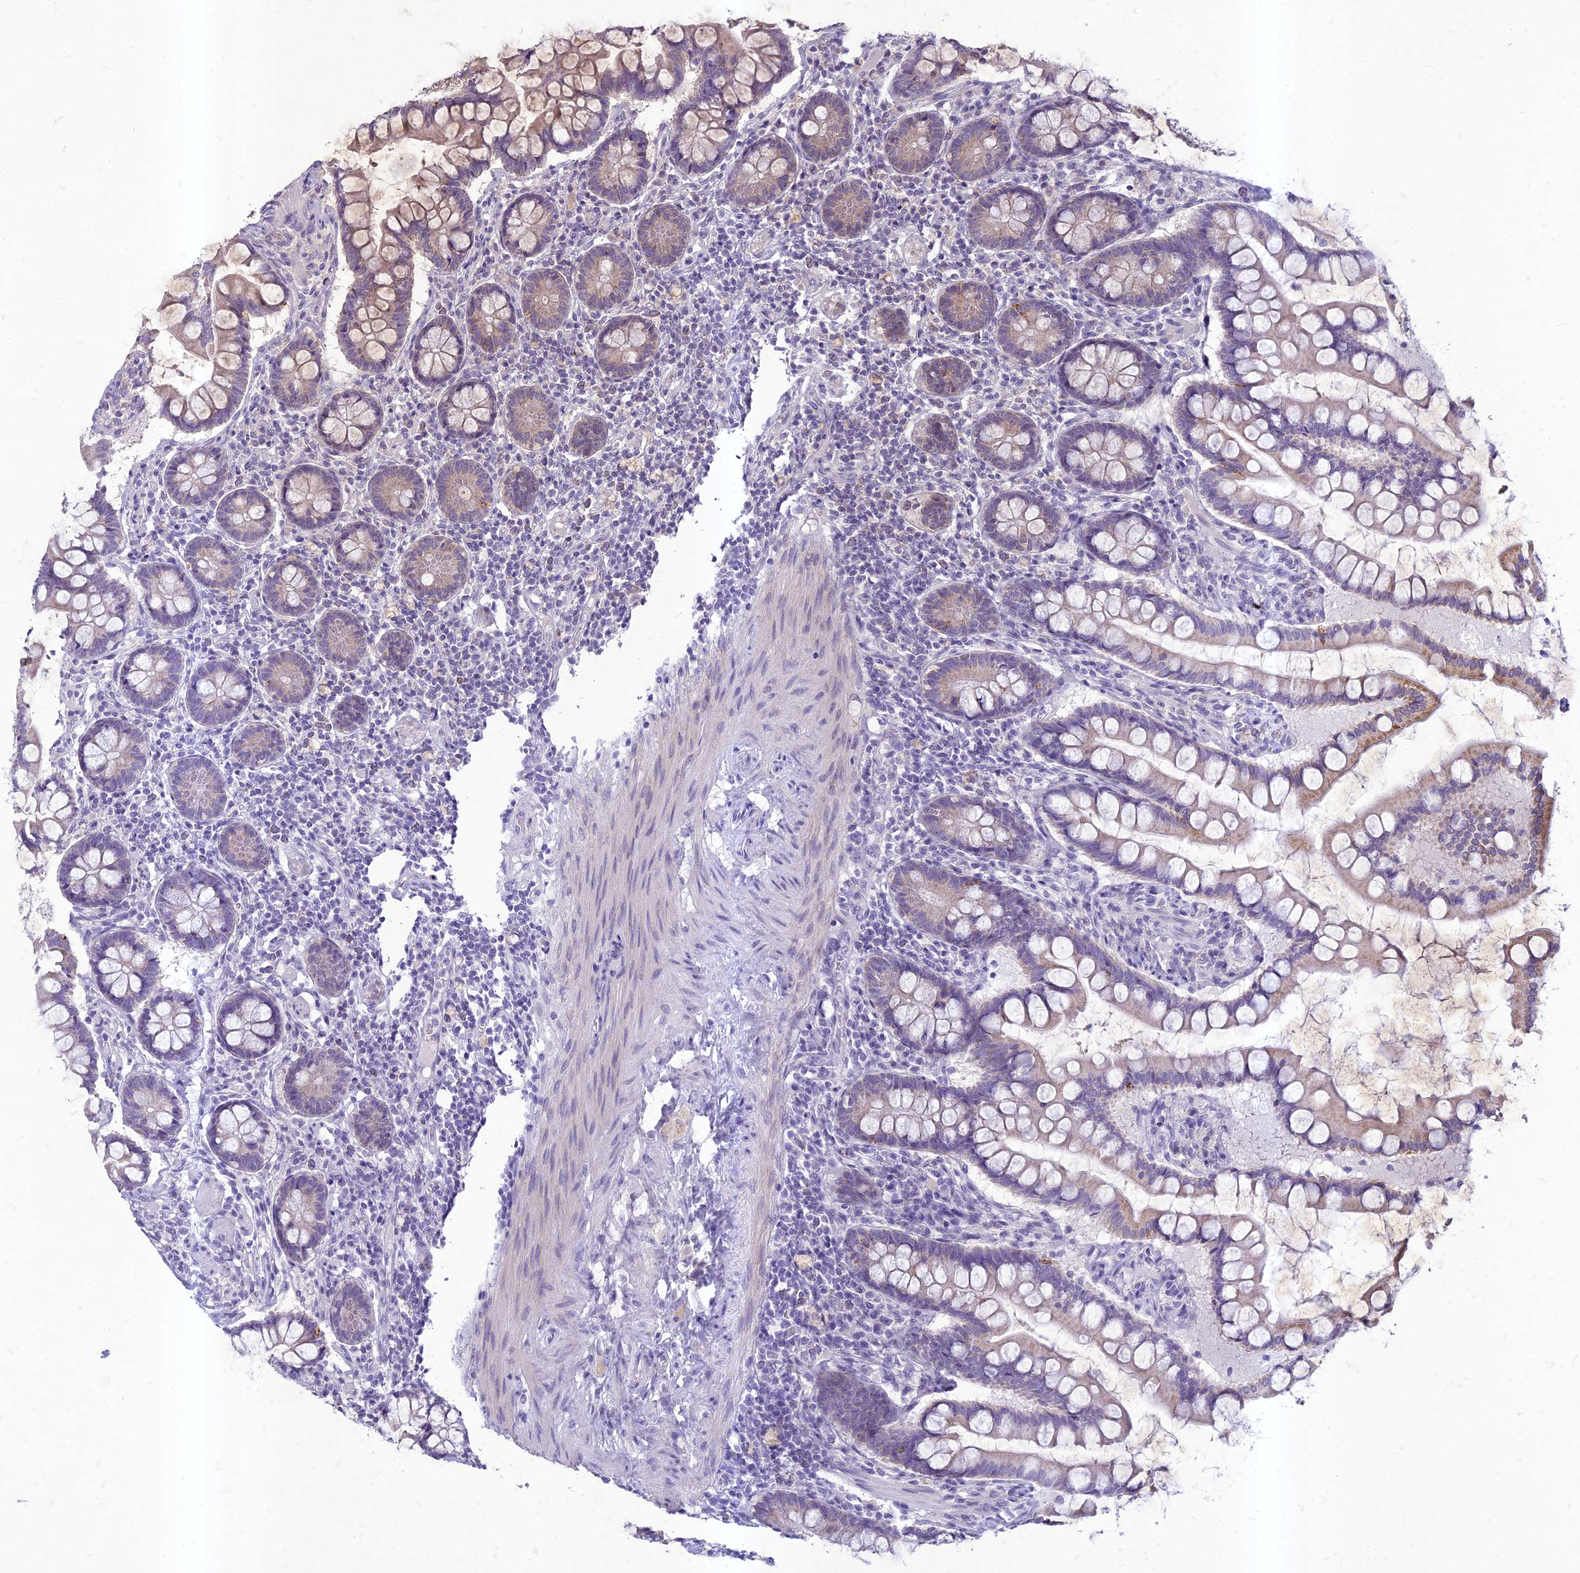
{"staining": {"intensity": "moderate", "quantity": "25%-75%", "location": "cytoplasmic/membranous"}, "tissue": "small intestine", "cell_type": "Glandular cells", "image_type": "normal", "snomed": [{"axis": "morphology", "description": "Normal tissue, NOS"}, {"axis": "topography", "description": "Small intestine"}], "caption": "The histopathology image exhibits a brown stain indicating the presence of a protein in the cytoplasmic/membranous of glandular cells in small intestine. (Stains: DAB in brown, nuclei in blue, Microscopy: brightfield microscopy at high magnification).", "gene": "HIGD1A", "patient": {"sex": "male", "age": 41}}